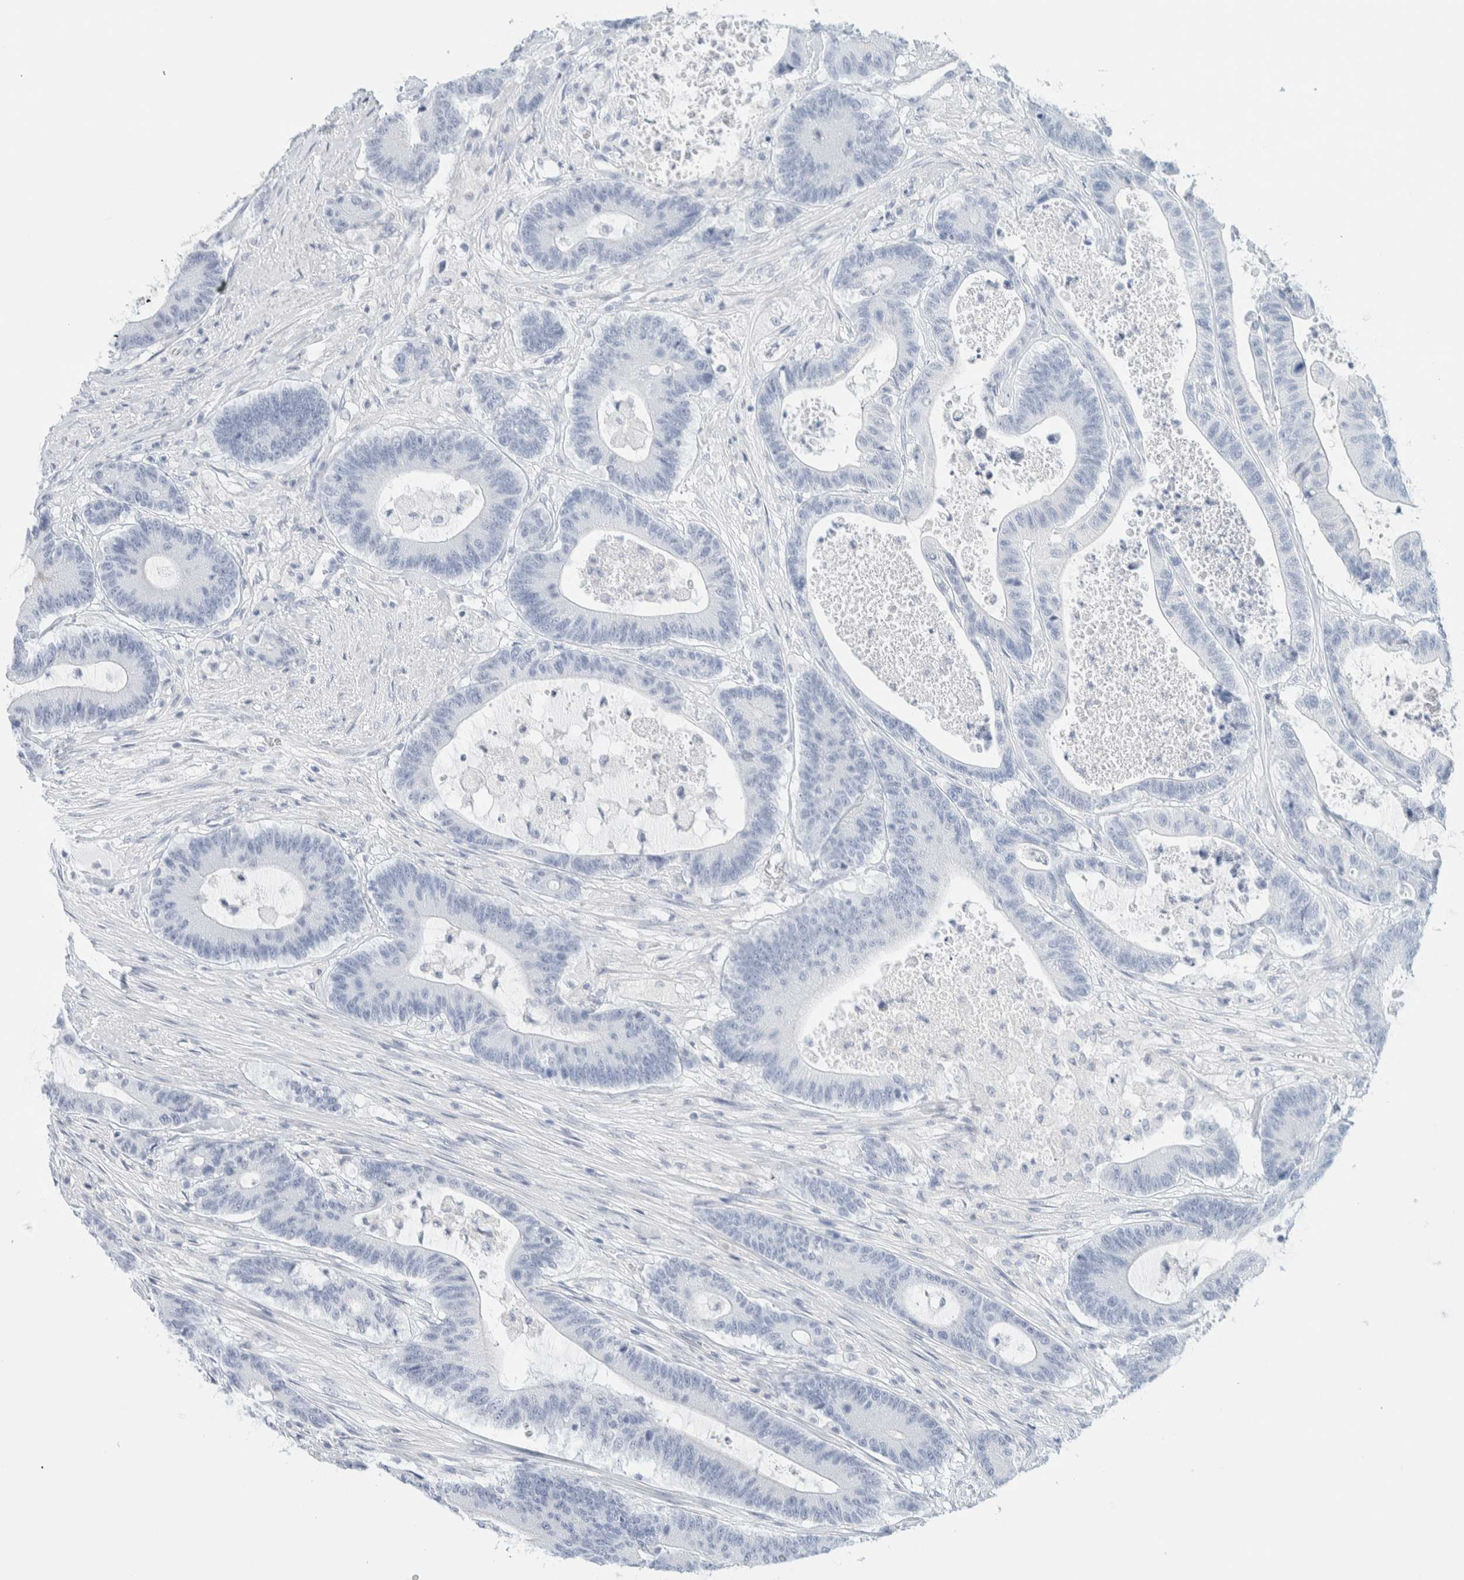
{"staining": {"intensity": "negative", "quantity": "none", "location": "none"}, "tissue": "colorectal cancer", "cell_type": "Tumor cells", "image_type": "cancer", "snomed": [{"axis": "morphology", "description": "Adenocarcinoma, NOS"}, {"axis": "topography", "description": "Colon"}], "caption": "This image is of colorectal adenocarcinoma stained with IHC to label a protein in brown with the nuclei are counter-stained blue. There is no expression in tumor cells.", "gene": "ATCAY", "patient": {"sex": "female", "age": 84}}